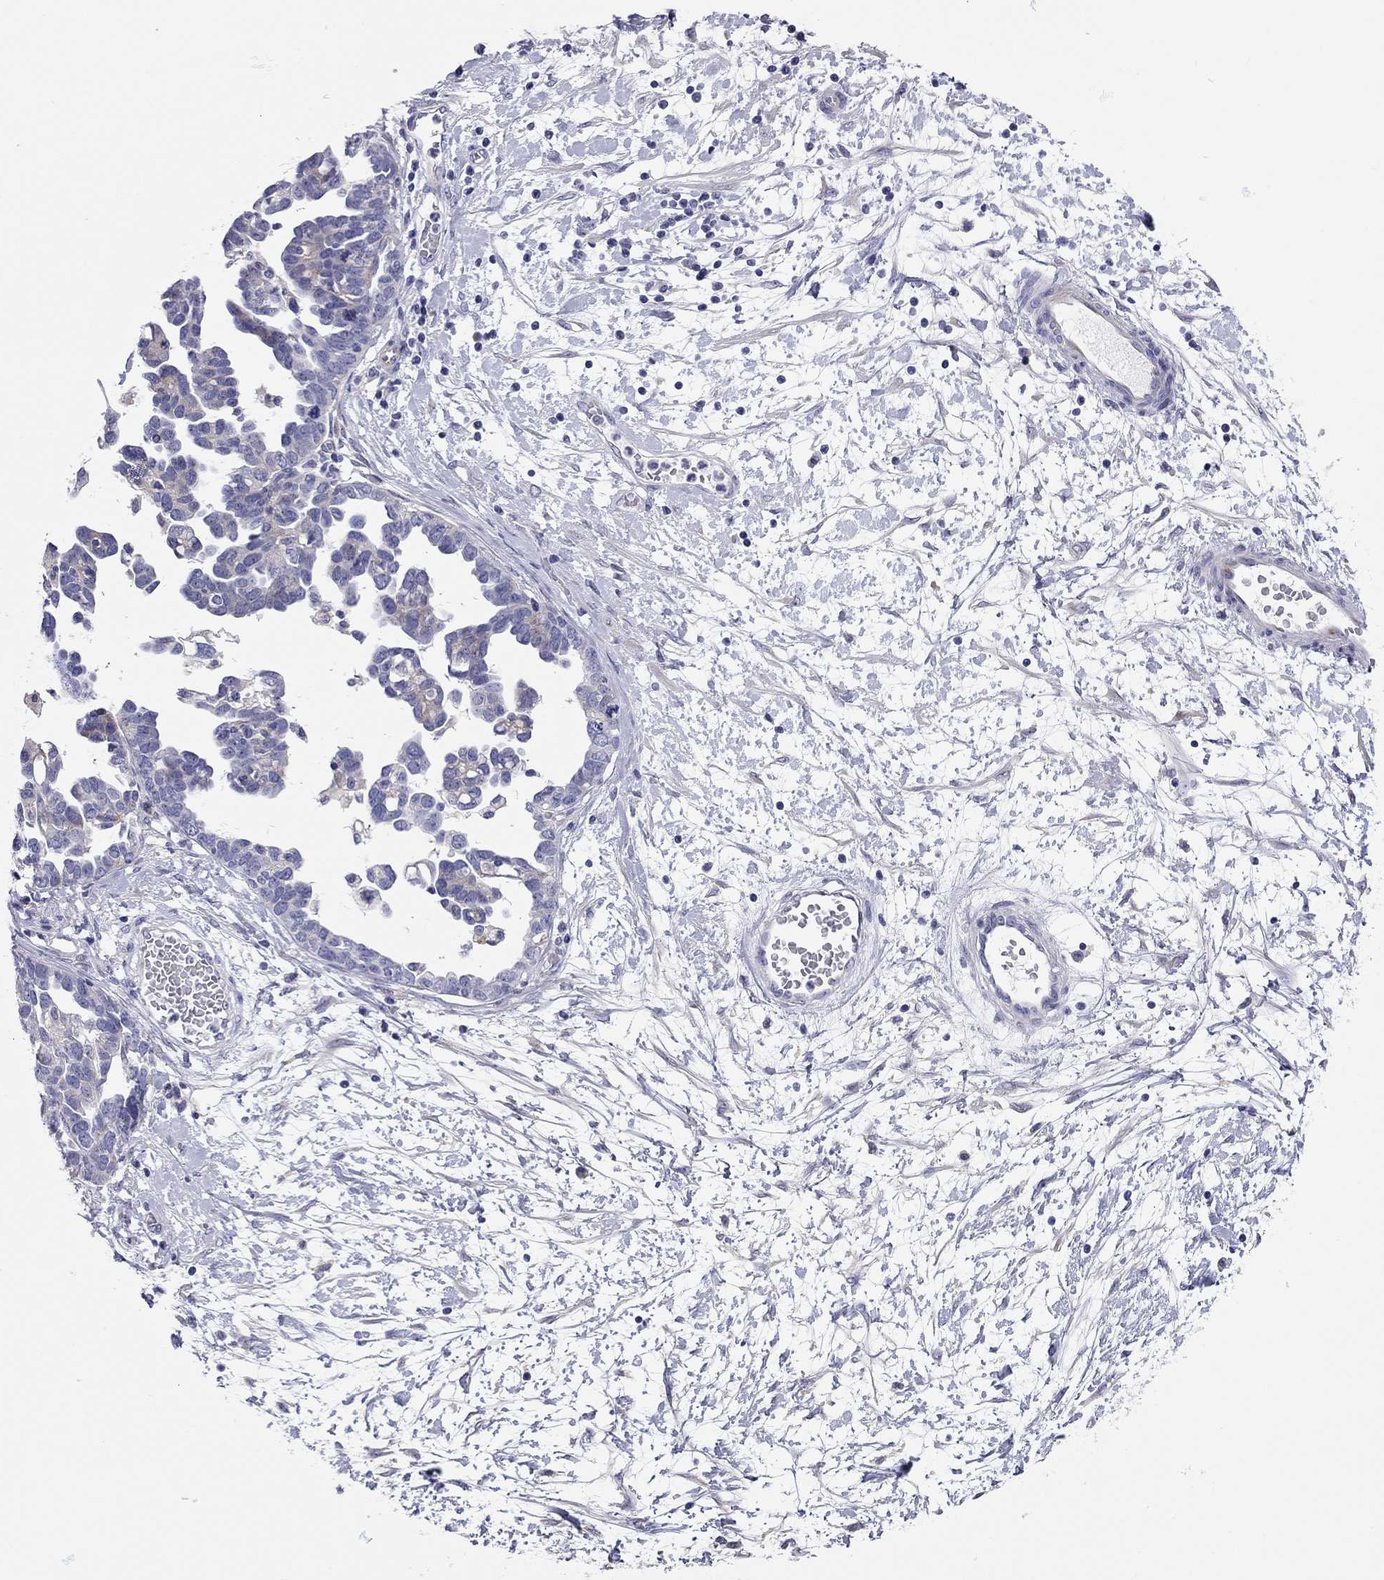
{"staining": {"intensity": "negative", "quantity": "none", "location": "none"}, "tissue": "ovarian cancer", "cell_type": "Tumor cells", "image_type": "cancer", "snomed": [{"axis": "morphology", "description": "Cystadenocarcinoma, serous, NOS"}, {"axis": "topography", "description": "Ovary"}], "caption": "Immunohistochemistry micrograph of neoplastic tissue: serous cystadenocarcinoma (ovarian) stained with DAB reveals no significant protein expression in tumor cells. Brightfield microscopy of immunohistochemistry (IHC) stained with DAB (3,3'-diaminobenzidine) (brown) and hematoxylin (blue), captured at high magnification.", "gene": "SCARB1", "patient": {"sex": "female", "age": 54}}